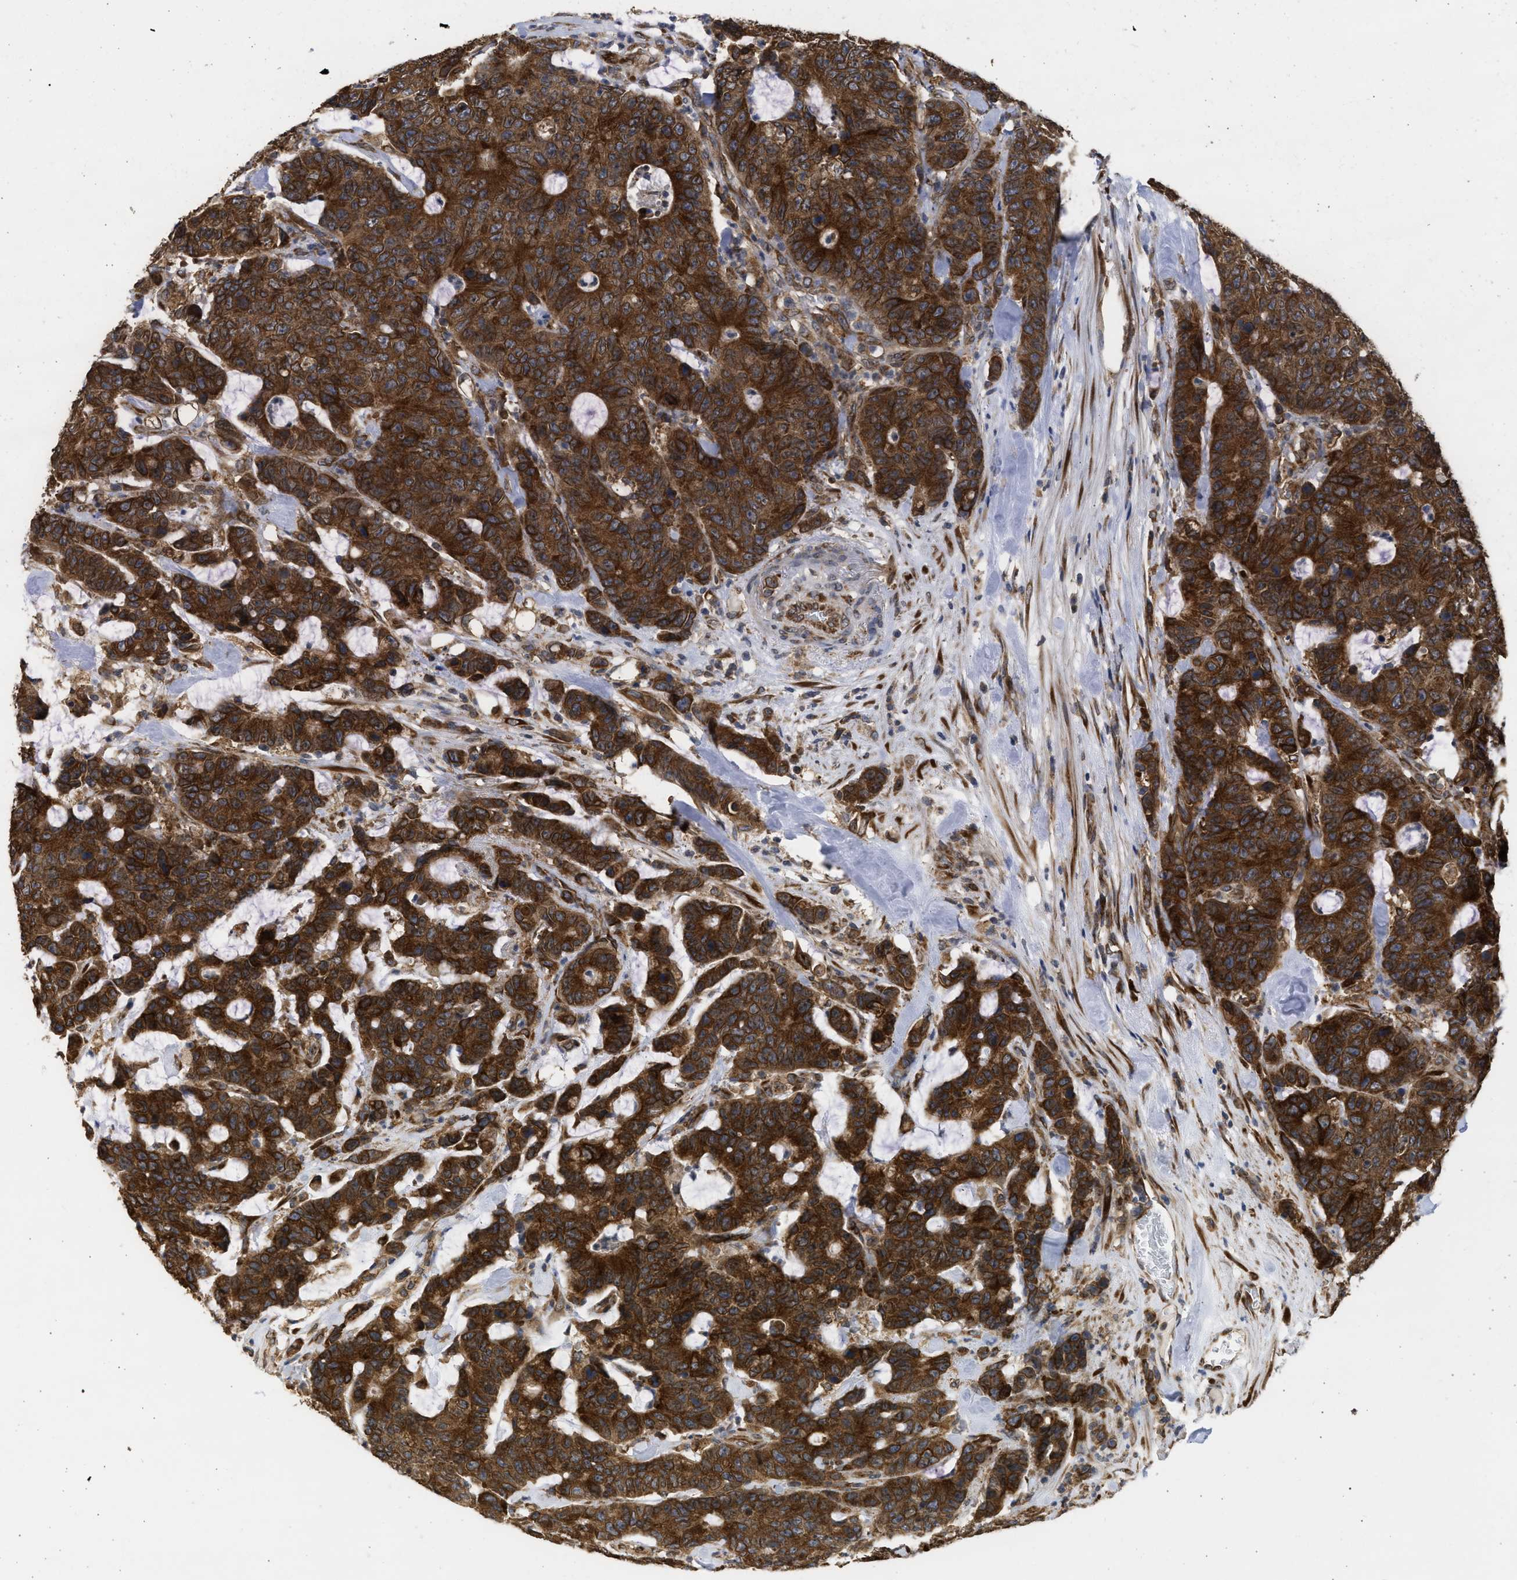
{"staining": {"intensity": "strong", "quantity": ">75%", "location": "cytoplasmic/membranous"}, "tissue": "colorectal cancer", "cell_type": "Tumor cells", "image_type": "cancer", "snomed": [{"axis": "morphology", "description": "Adenocarcinoma, NOS"}, {"axis": "topography", "description": "Colon"}], "caption": "Colorectal adenocarcinoma stained for a protein shows strong cytoplasmic/membranous positivity in tumor cells. Using DAB (3,3'-diaminobenzidine) (brown) and hematoxylin (blue) stains, captured at high magnification using brightfield microscopy.", "gene": "DNAJC1", "patient": {"sex": "female", "age": 86}}